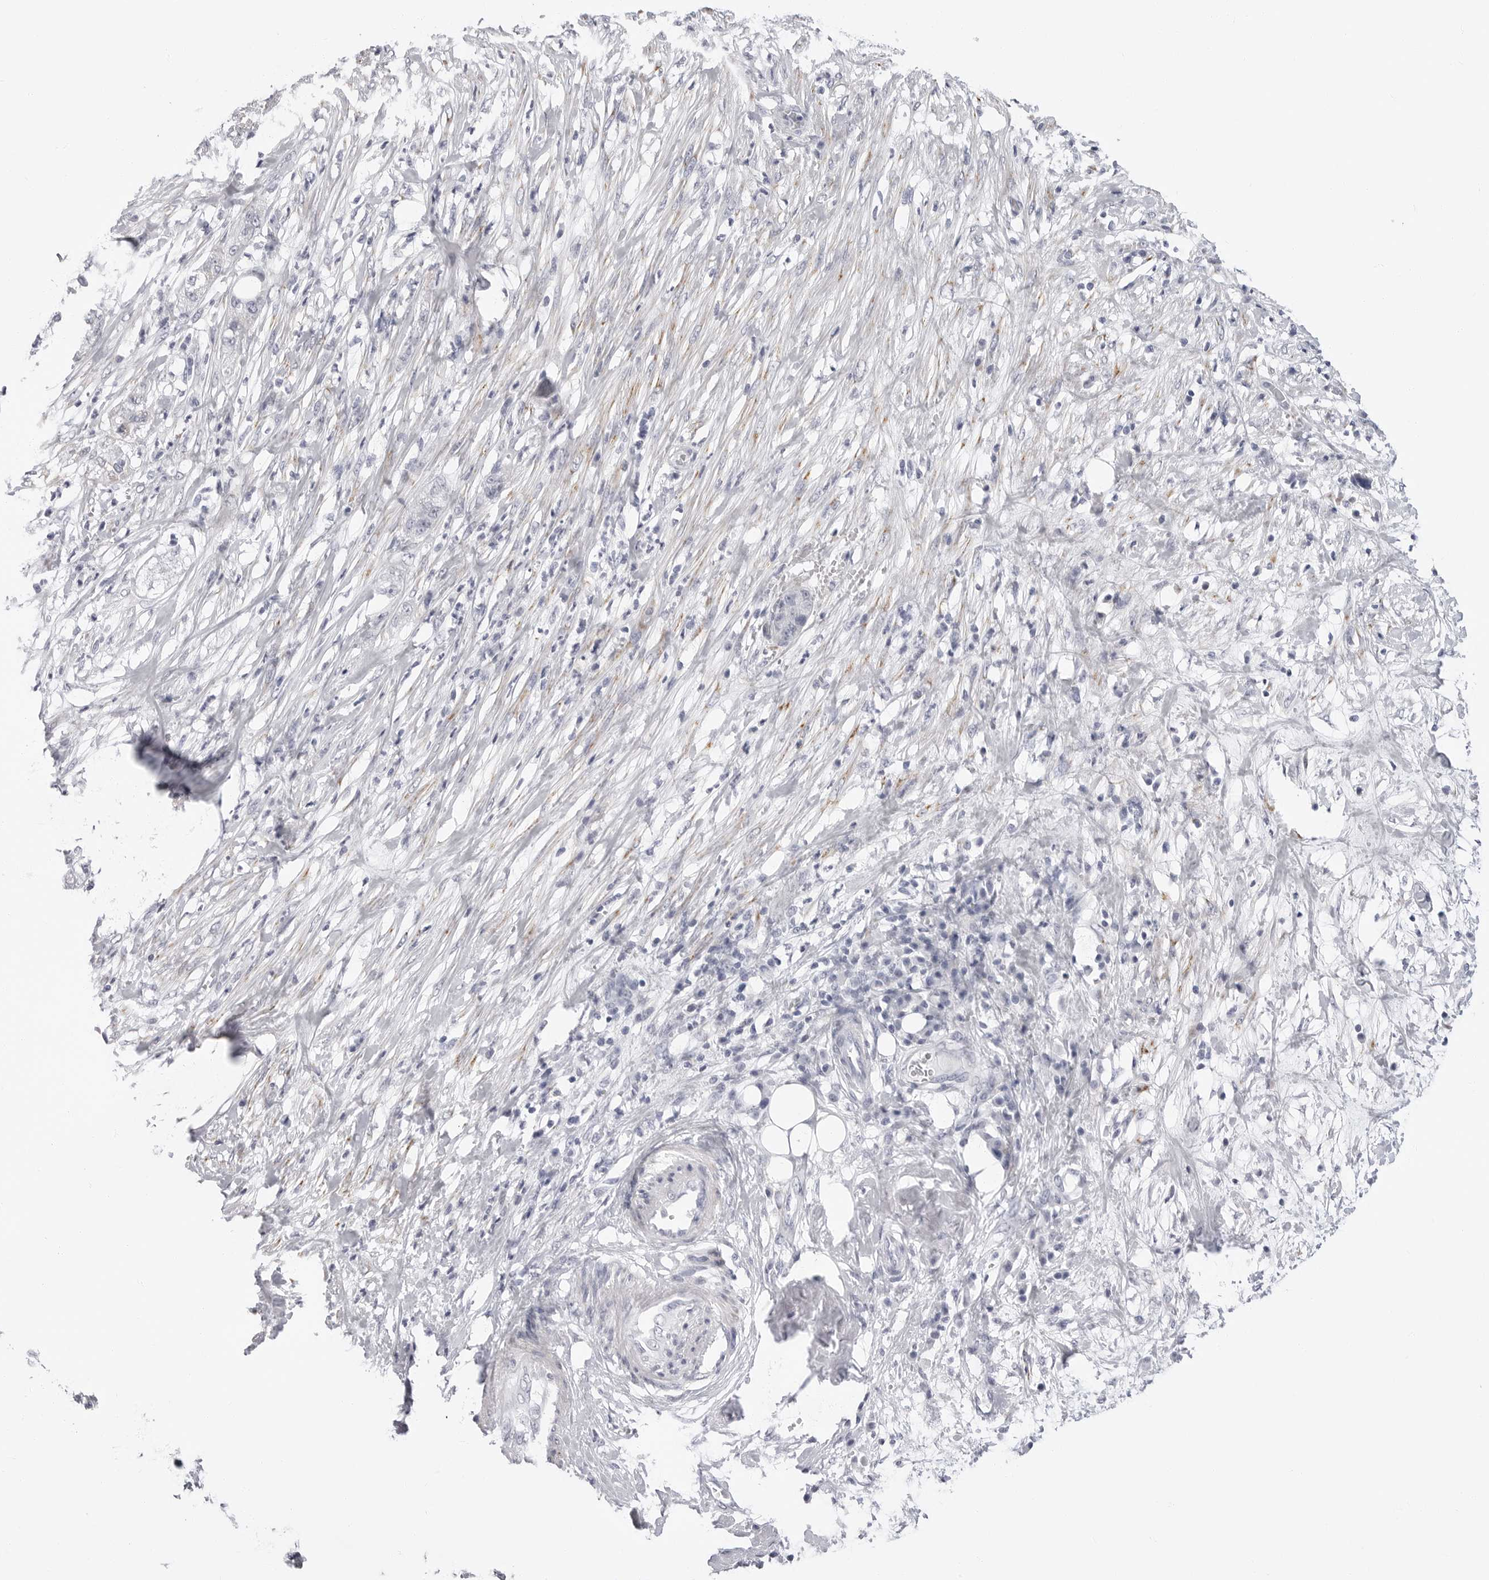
{"staining": {"intensity": "negative", "quantity": "none", "location": "none"}, "tissue": "pancreatic cancer", "cell_type": "Tumor cells", "image_type": "cancer", "snomed": [{"axis": "morphology", "description": "Adenocarcinoma, NOS"}, {"axis": "topography", "description": "Pancreas"}], "caption": "DAB immunohistochemical staining of human pancreatic cancer (adenocarcinoma) reveals no significant expression in tumor cells.", "gene": "ERICH3", "patient": {"sex": "female", "age": 78}}